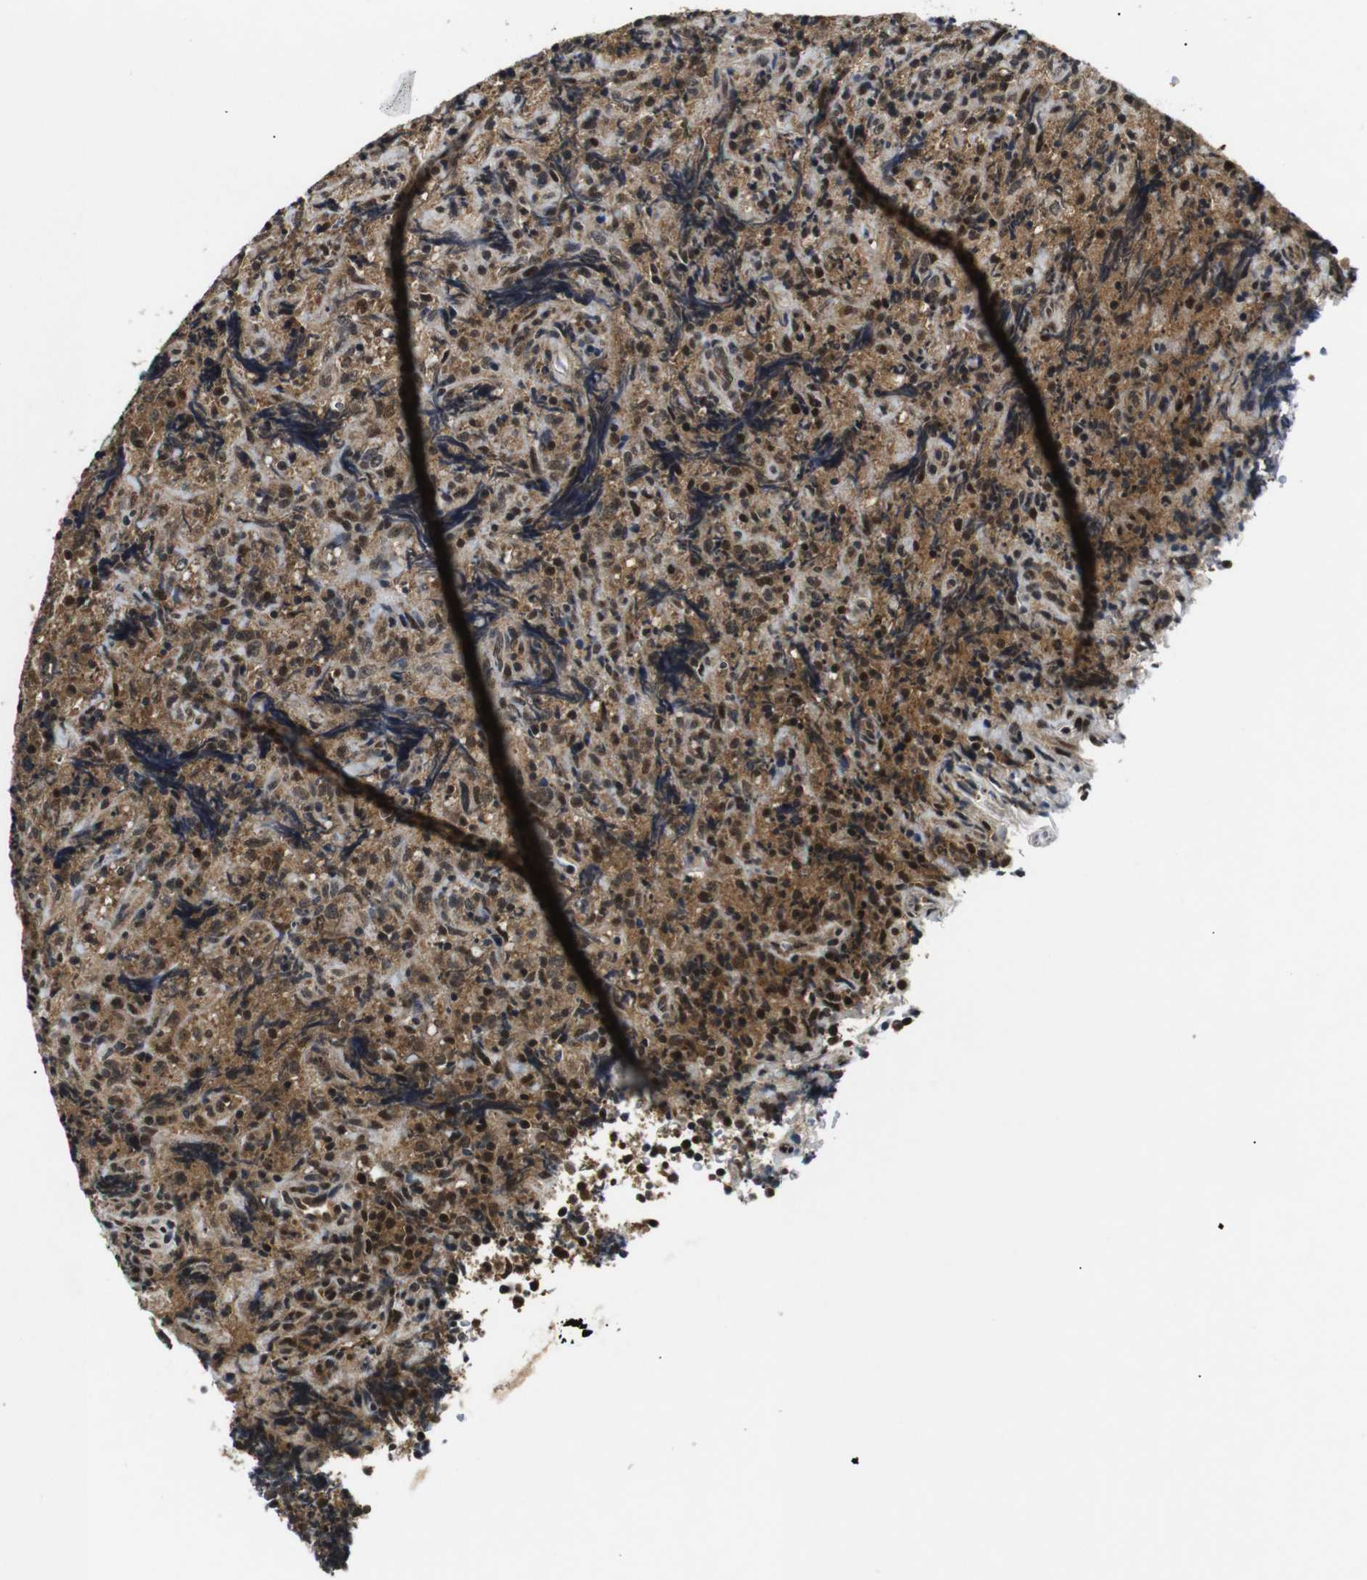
{"staining": {"intensity": "moderate", "quantity": ">75%", "location": "cytoplasmic/membranous,nuclear"}, "tissue": "lymphoma", "cell_type": "Tumor cells", "image_type": "cancer", "snomed": [{"axis": "morphology", "description": "Malignant lymphoma, non-Hodgkin's type, High grade"}, {"axis": "topography", "description": "Tonsil"}], "caption": "Moderate cytoplasmic/membranous and nuclear protein positivity is appreciated in approximately >75% of tumor cells in lymphoma.", "gene": "SKP1", "patient": {"sex": "female", "age": 36}}